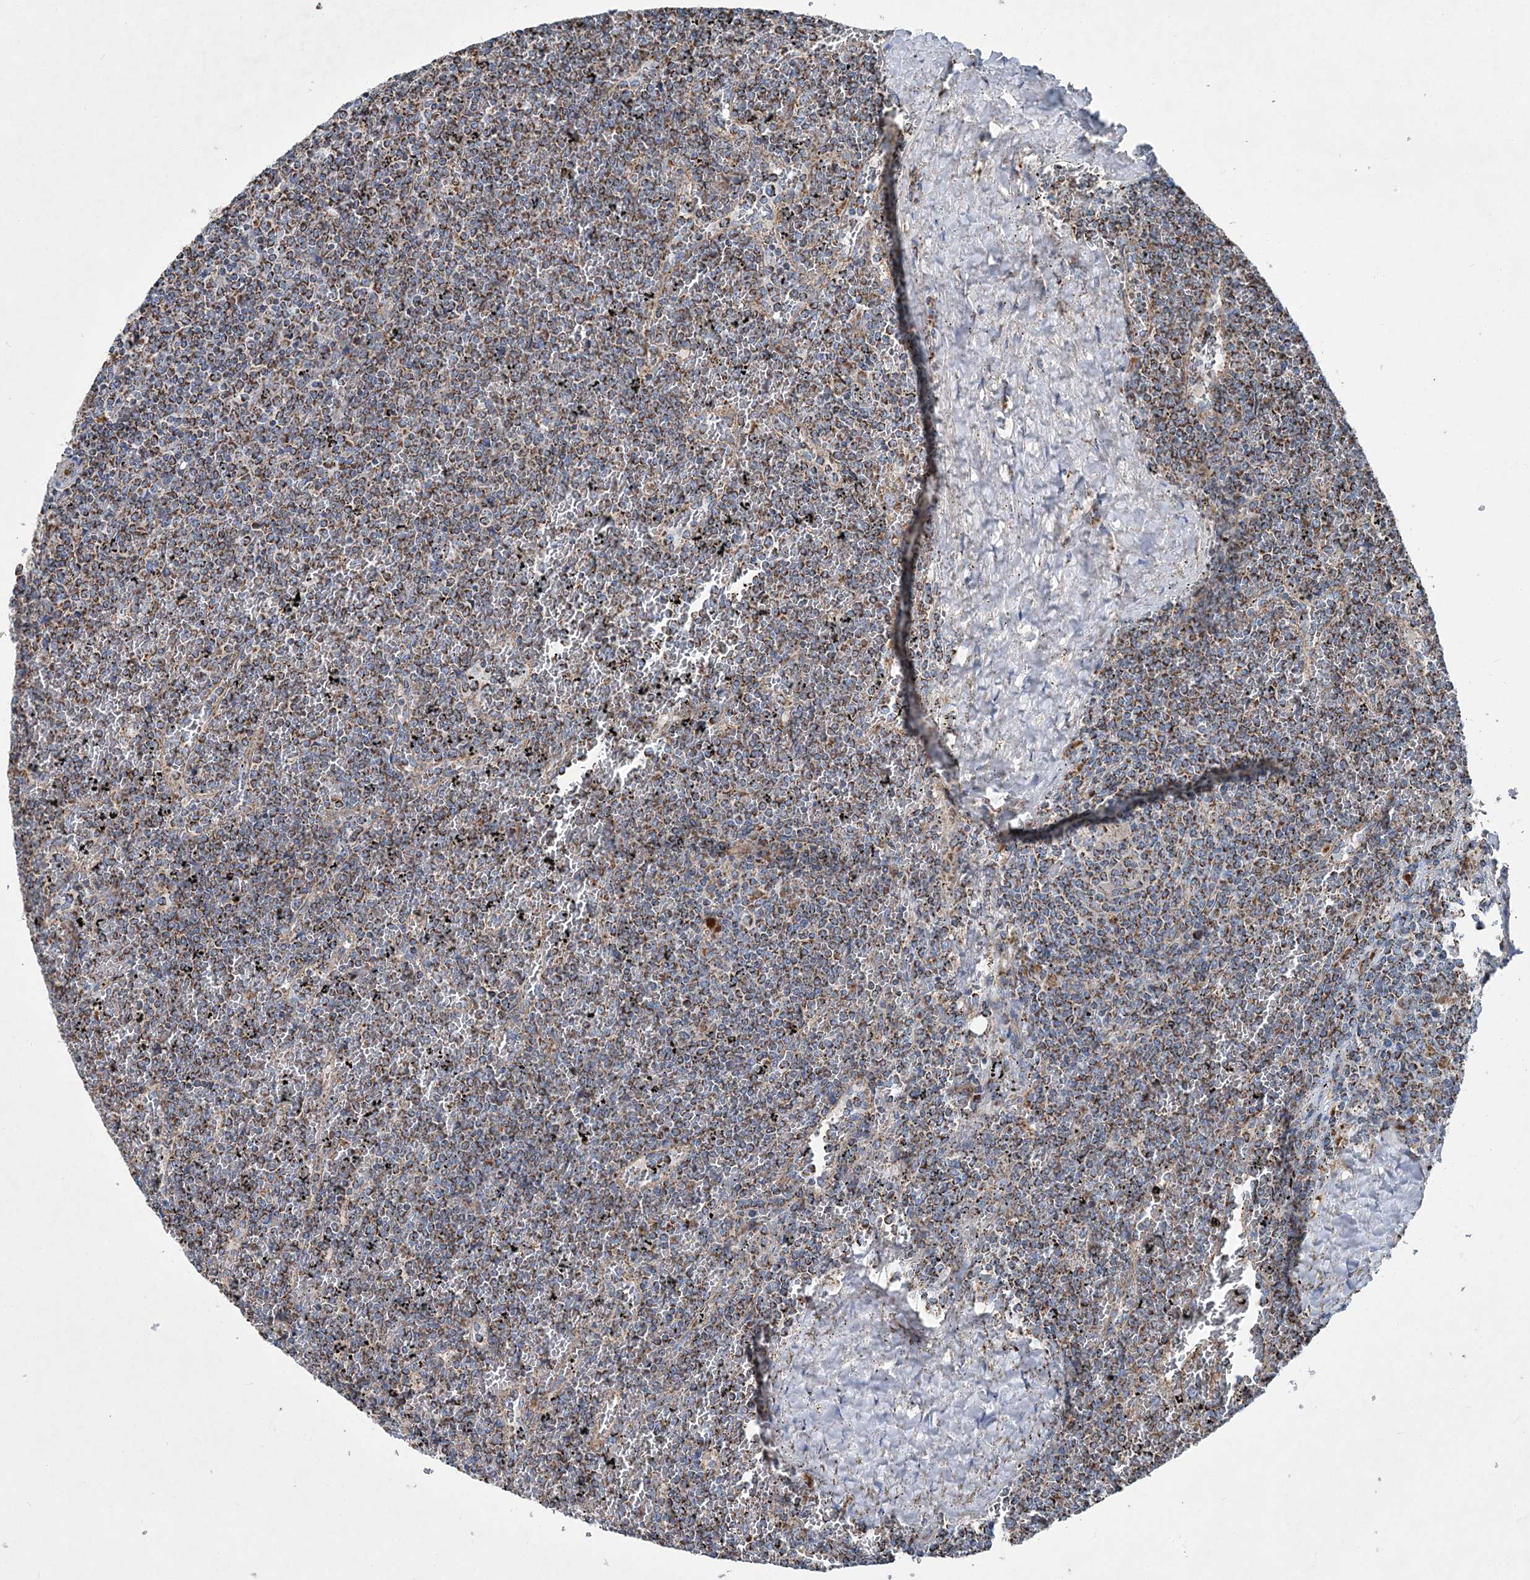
{"staining": {"intensity": "moderate", "quantity": ">75%", "location": "cytoplasmic/membranous"}, "tissue": "lymphoma", "cell_type": "Tumor cells", "image_type": "cancer", "snomed": [{"axis": "morphology", "description": "Malignant lymphoma, non-Hodgkin's type, Low grade"}, {"axis": "topography", "description": "Spleen"}], "caption": "Immunohistochemical staining of lymphoma demonstrates moderate cytoplasmic/membranous protein positivity in about >75% of tumor cells.", "gene": "SPAG16", "patient": {"sex": "female", "age": 19}}